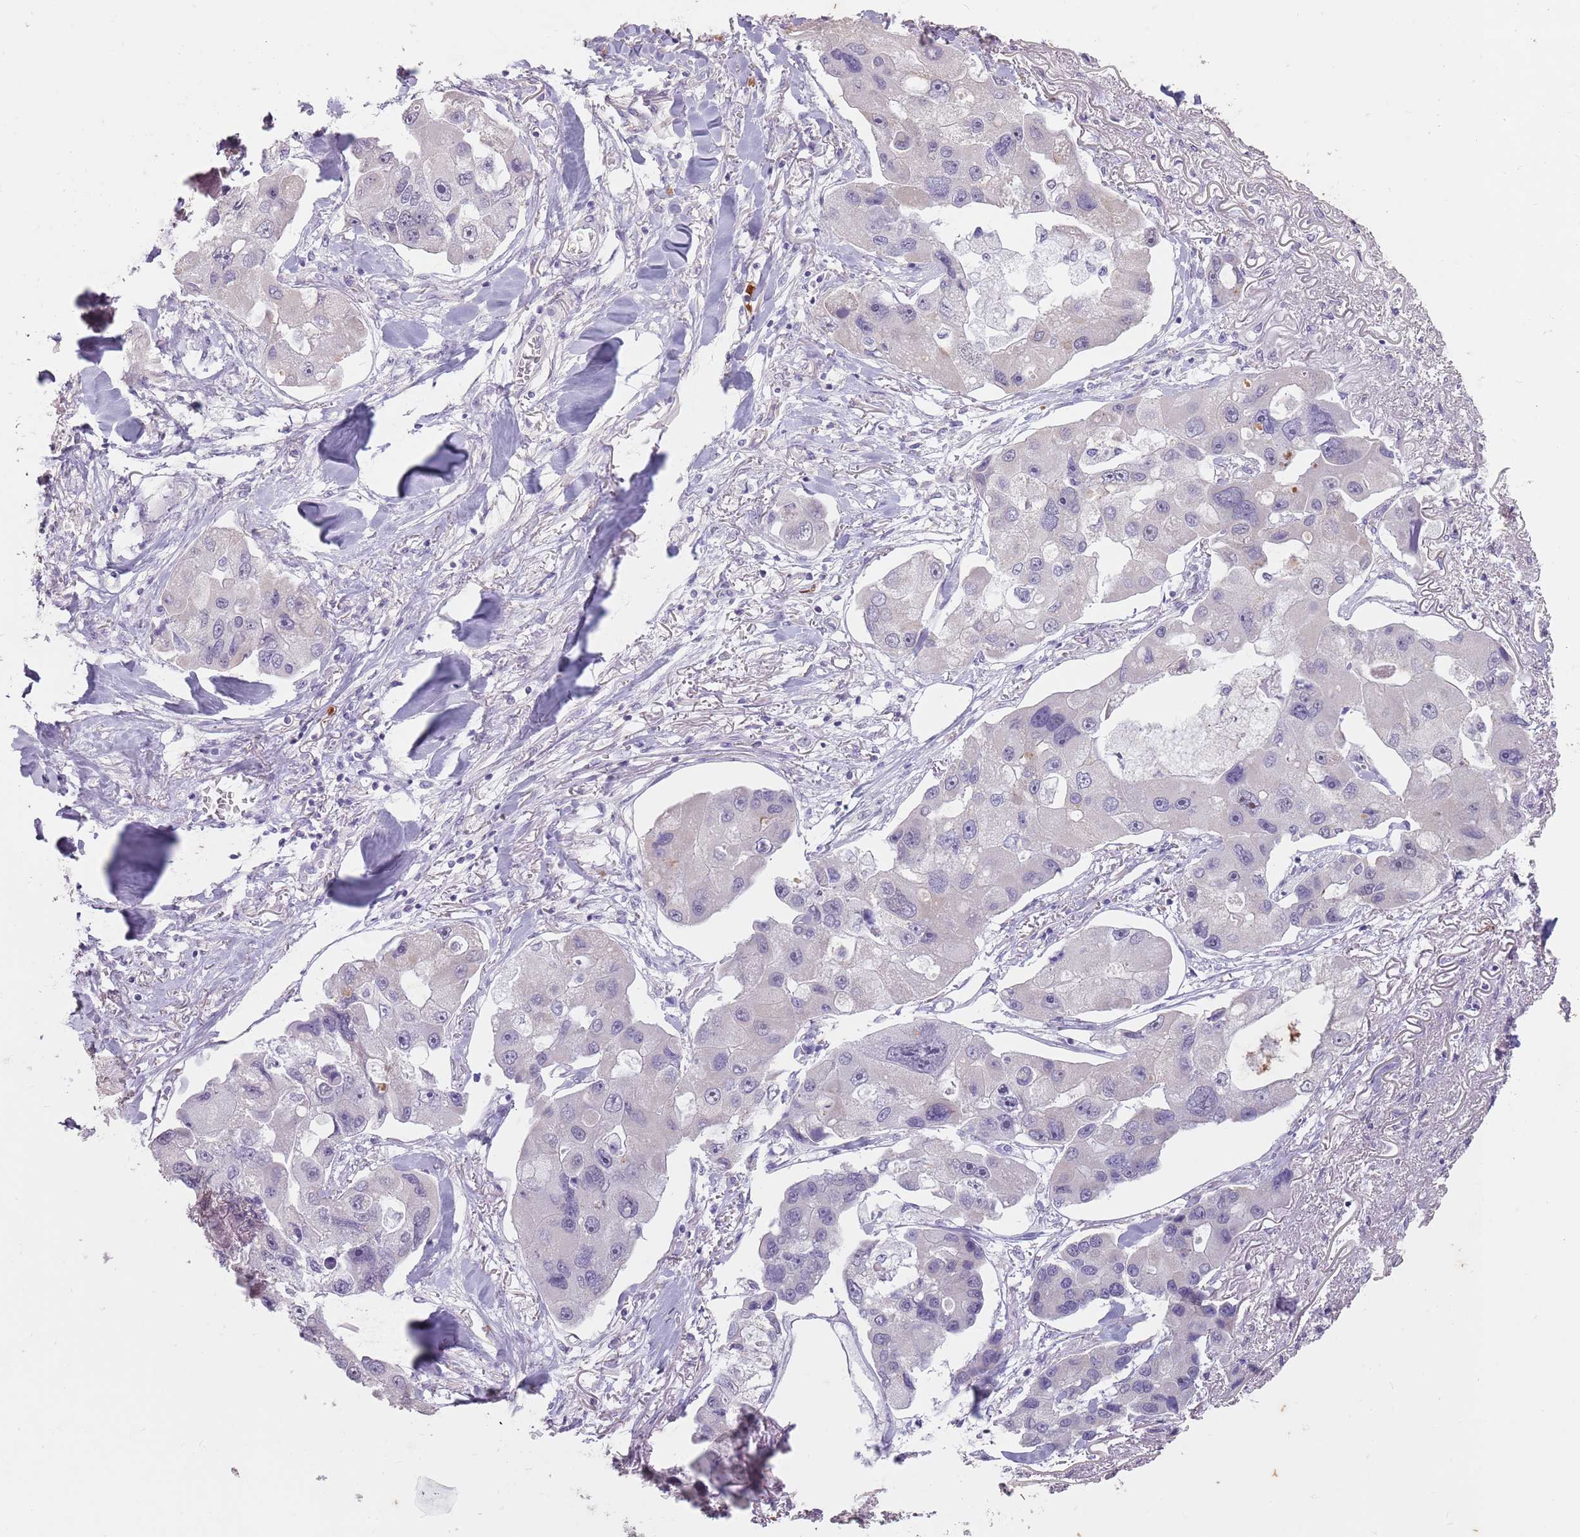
{"staining": {"intensity": "negative", "quantity": "none", "location": "none"}, "tissue": "lung cancer", "cell_type": "Tumor cells", "image_type": "cancer", "snomed": [{"axis": "morphology", "description": "Adenocarcinoma, NOS"}, {"axis": "topography", "description": "Lung"}], "caption": "IHC micrograph of neoplastic tissue: lung cancer stained with DAB (3,3'-diaminobenzidine) displays no significant protein expression in tumor cells.", "gene": "STYK1", "patient": {"sex": "female", "age": 54}}